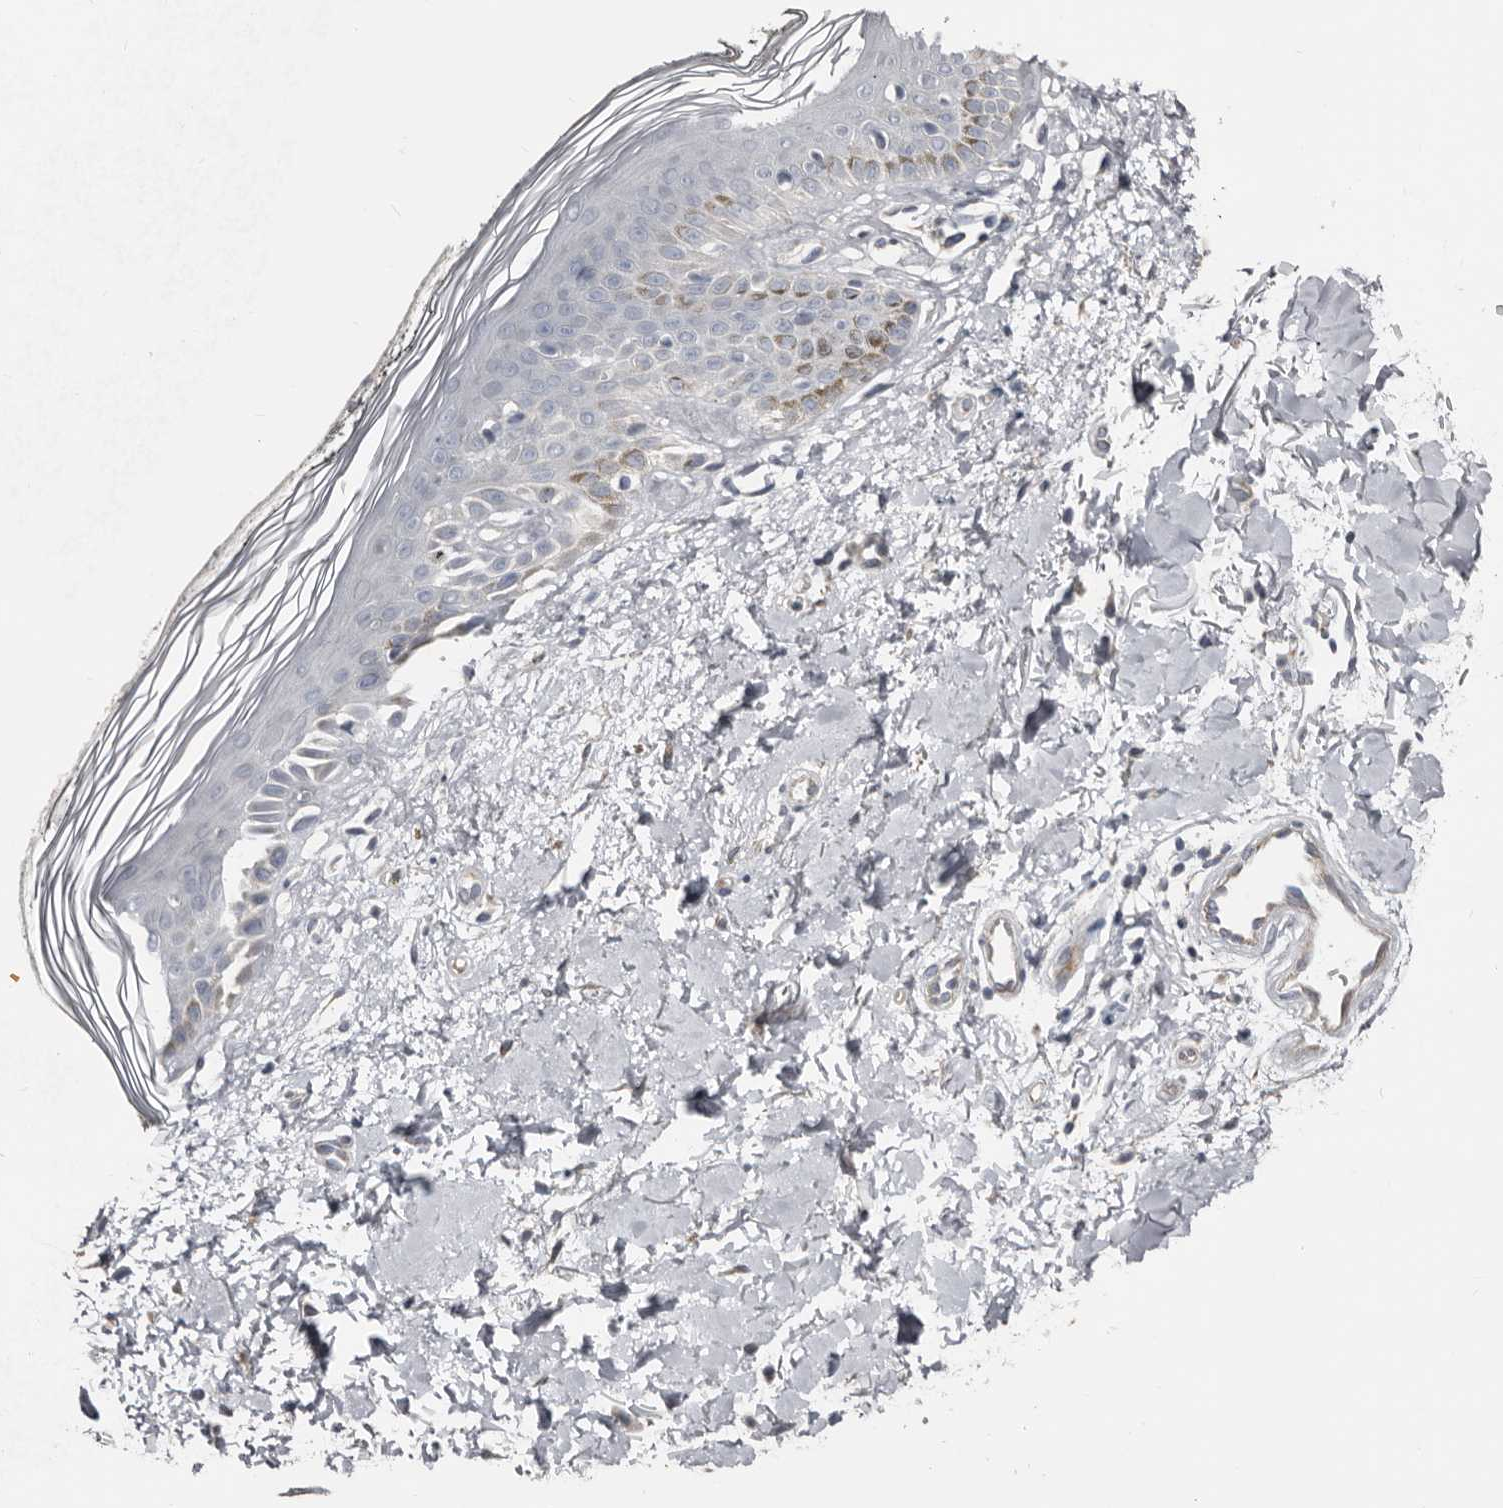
{"staining": {"intensity": "negative", "quantity": "none", "location": "none"}, "tissue": "skin", "cell_type": "Fibroblasts", "image_type": "normal", "snomed": [{"axis": "morphology", "description": "Normal tissue, NOS"}, {"axis": "topography", "description": "Skin"}], "caption": "IHC histopathology image of benign skin: skin stained with DAB exhibits no significant protein positivity in fibroblasts. (Immunohistochemistry, brightfield microscopy, high magnification).", "gene": "ZNF114", "patient": {"sex": "female", "age": 64}}